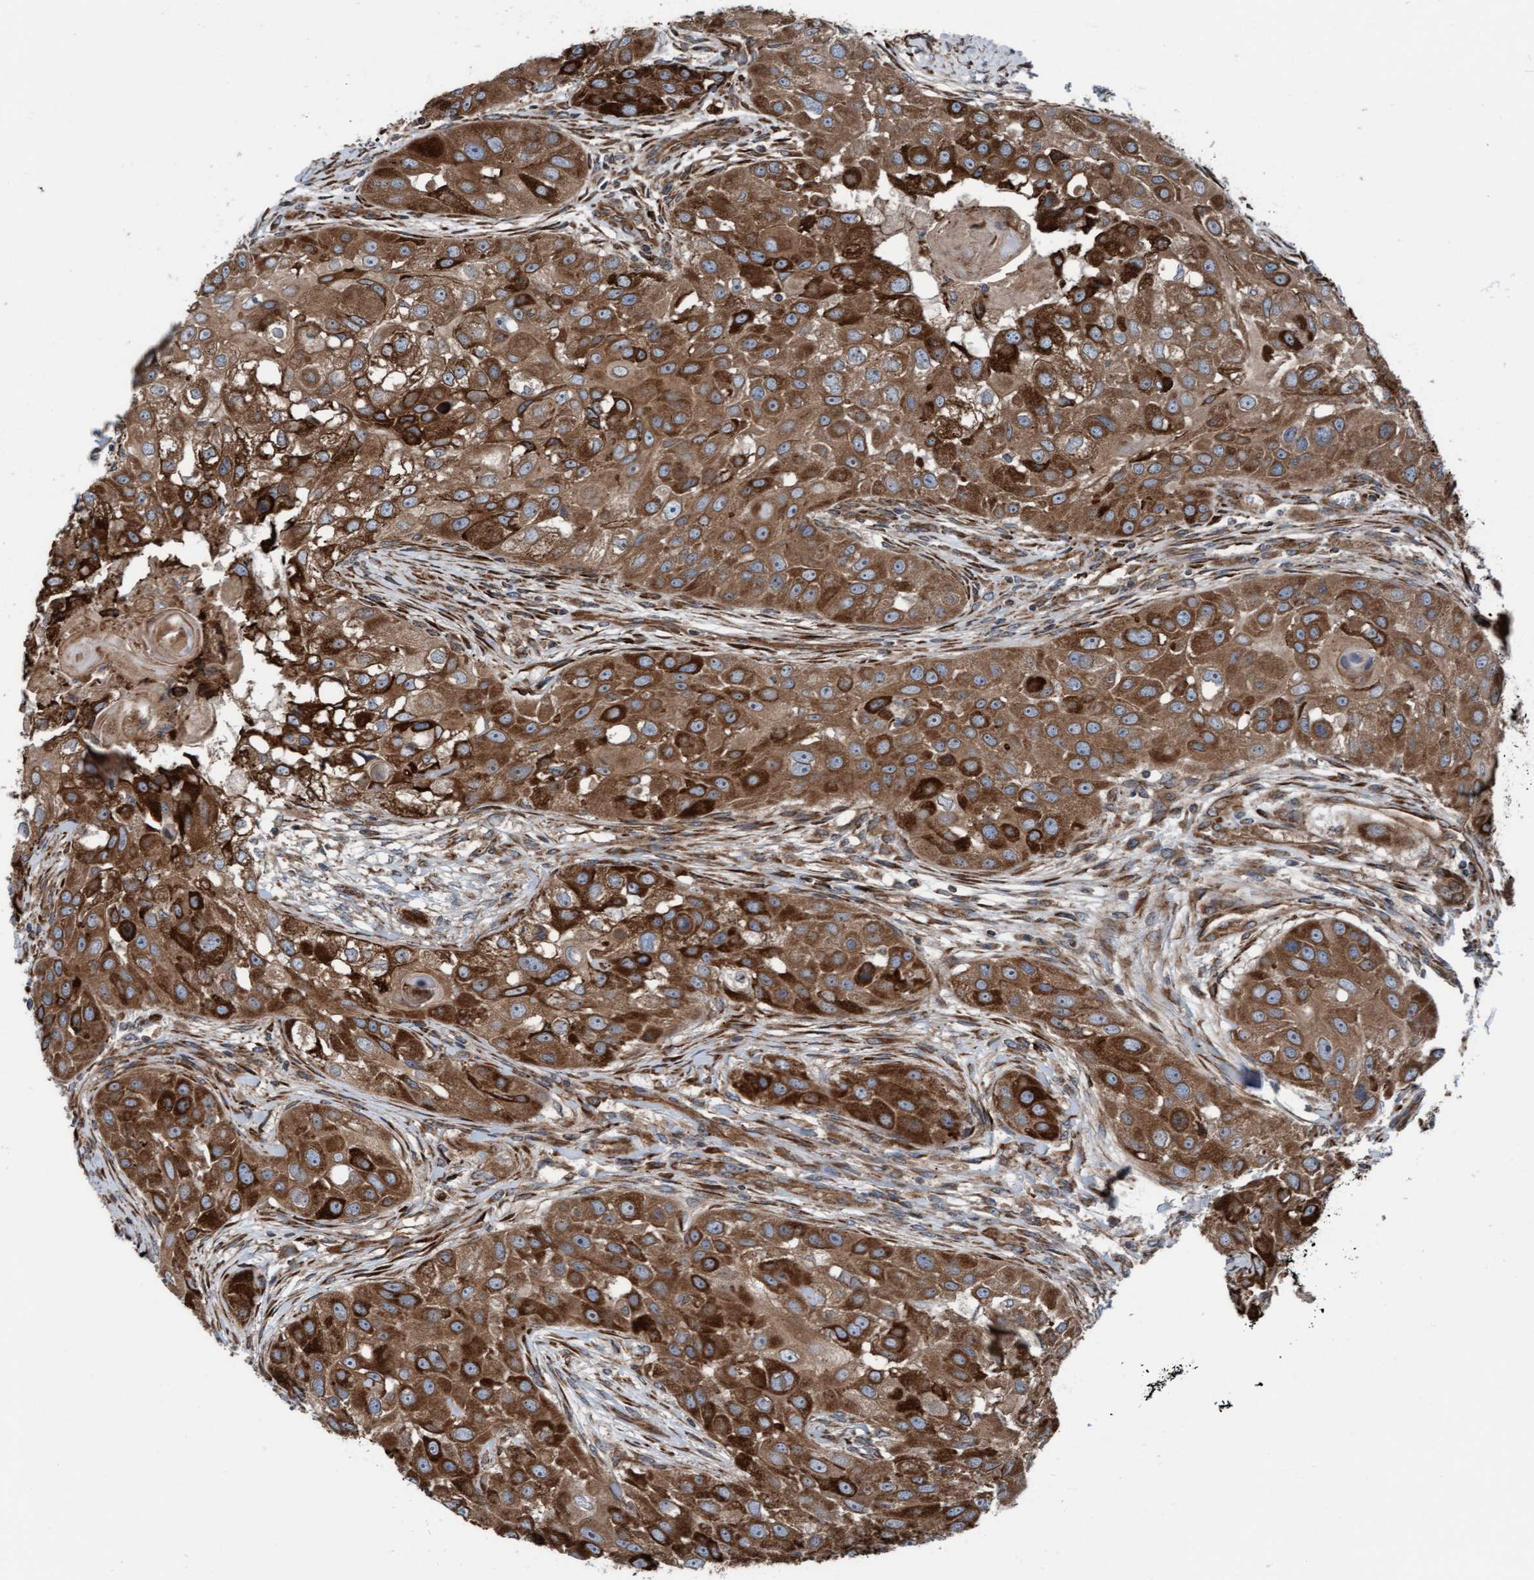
{"staining": {"intensity": "strong", "quantity": ">75%", "location": "cytoplasmic/membranous"}, "tissue": "head and neck cancer", "cell_type": "Tumor cells", "image_type": "cancer", "snomed": [{"axis": "morphology", "description": "Normal tissue, NOS"}, {"axis": "morphology", "description": "Squamous cell carcinoma, NOS"}, {"axis": "topography", "description": "Skeletal muscle"}, {"axis": "topography", "description": "Head-Neck"}], "caption": "Immunohistochemical staining of head and neck cancer (squamous cell carcinoma) exhibits high levels of strong cytoplasmic/membranous protein staining in approximately >75% of tumor cells. (DAB (3,3'-diaminobenzidine) = brown stain, brightfield microscopy at high magnification).", "gene": "RAP1GAP2", "patient": {"sex": "male", "age": 51}}